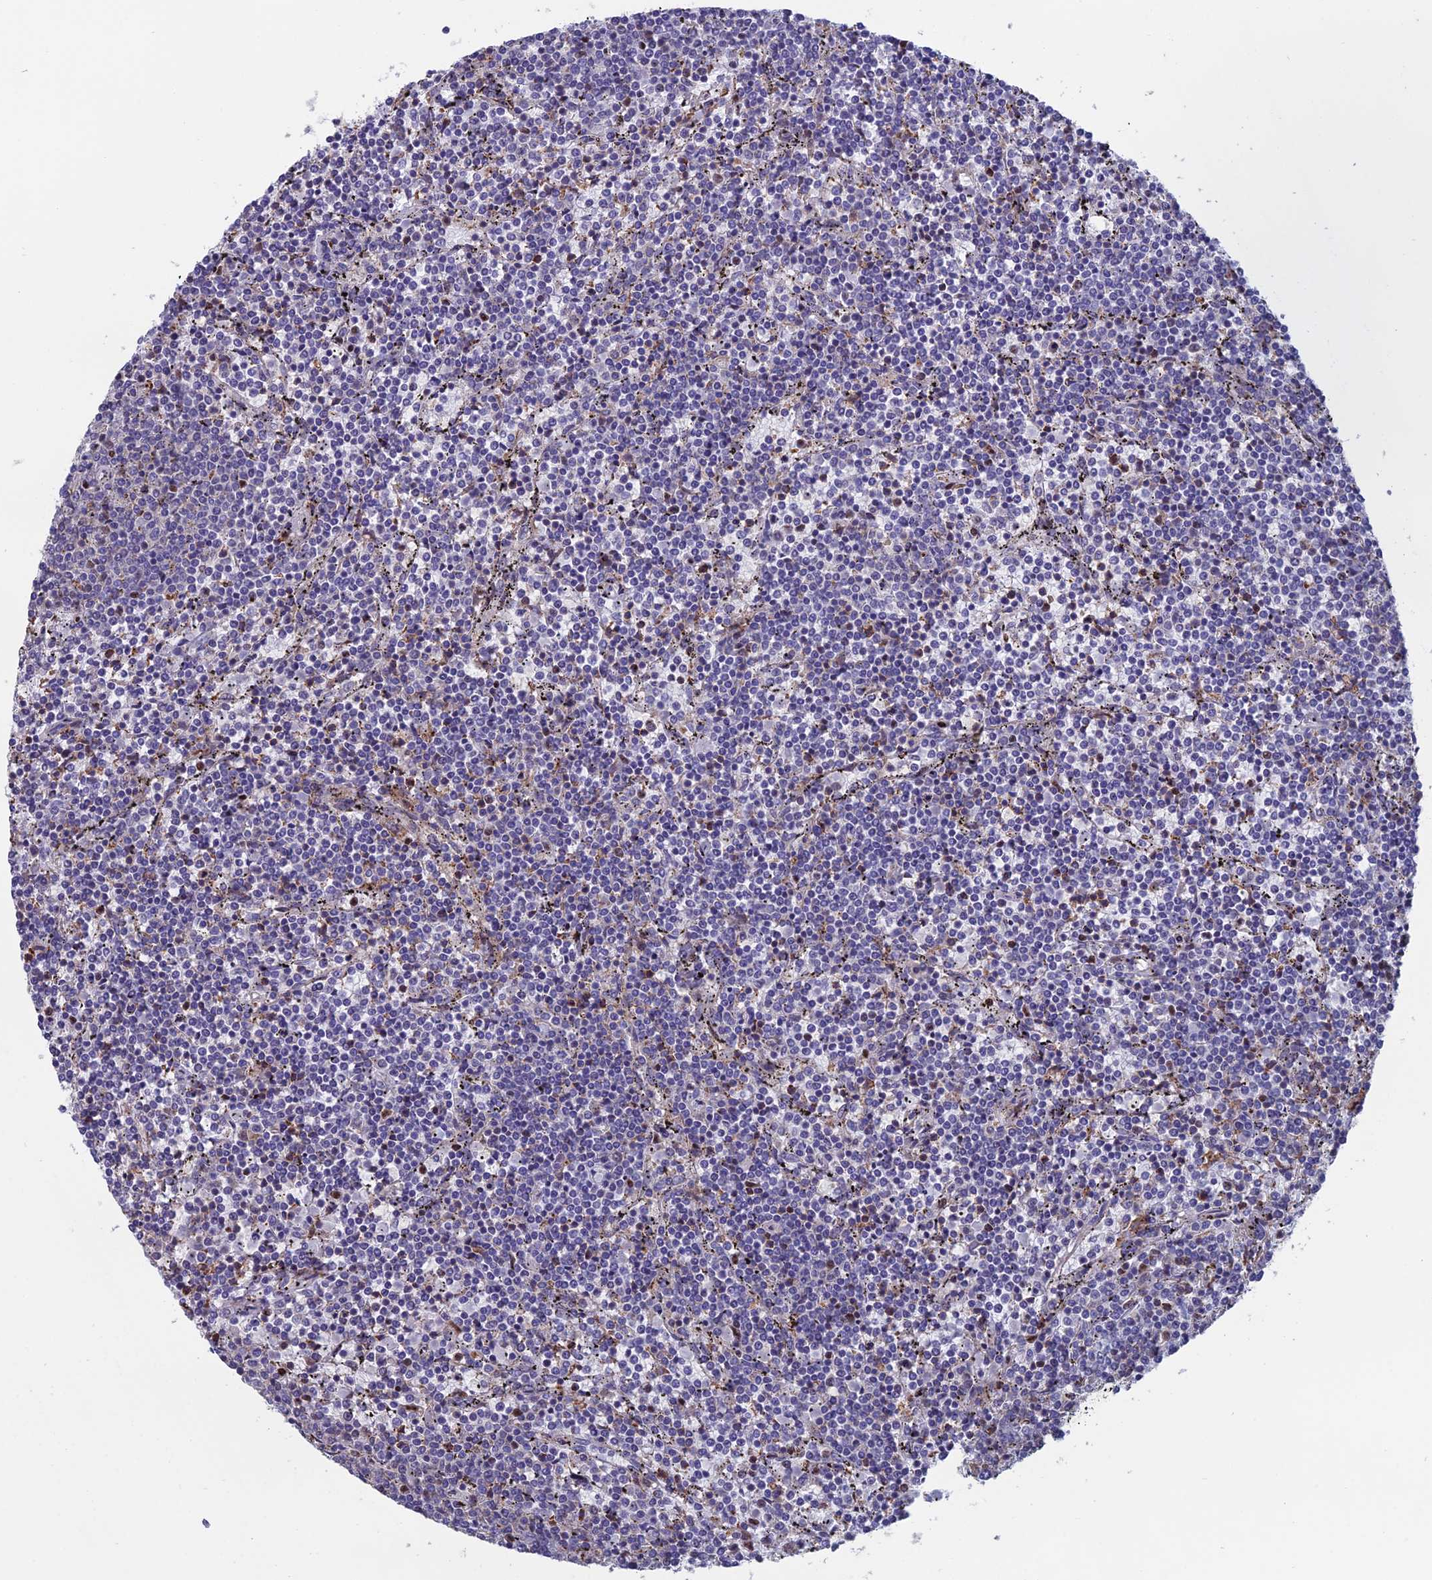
{"staining": {"intensity": "negative", "quantity": "none", "location": "none"}, "tissue": "lymphoma", "cell_type": "Tumor cells", "image_type": "cancer", "snomed": [{"axis": "morphology", "description": "Malignant lymphoma, non-Hodgkin's type, Low grade"}, {"axis": "topography", "description": "Spleen"}], "caption": "Immunohistochemistry (IHC) histopathology image of human lymphoma stained for a protein (brown), which shows no positivity in tumor cells. Nuclei are stained in blue.", "gene": "C15orf62", "patient": {"sex": "female", "age": 50}}